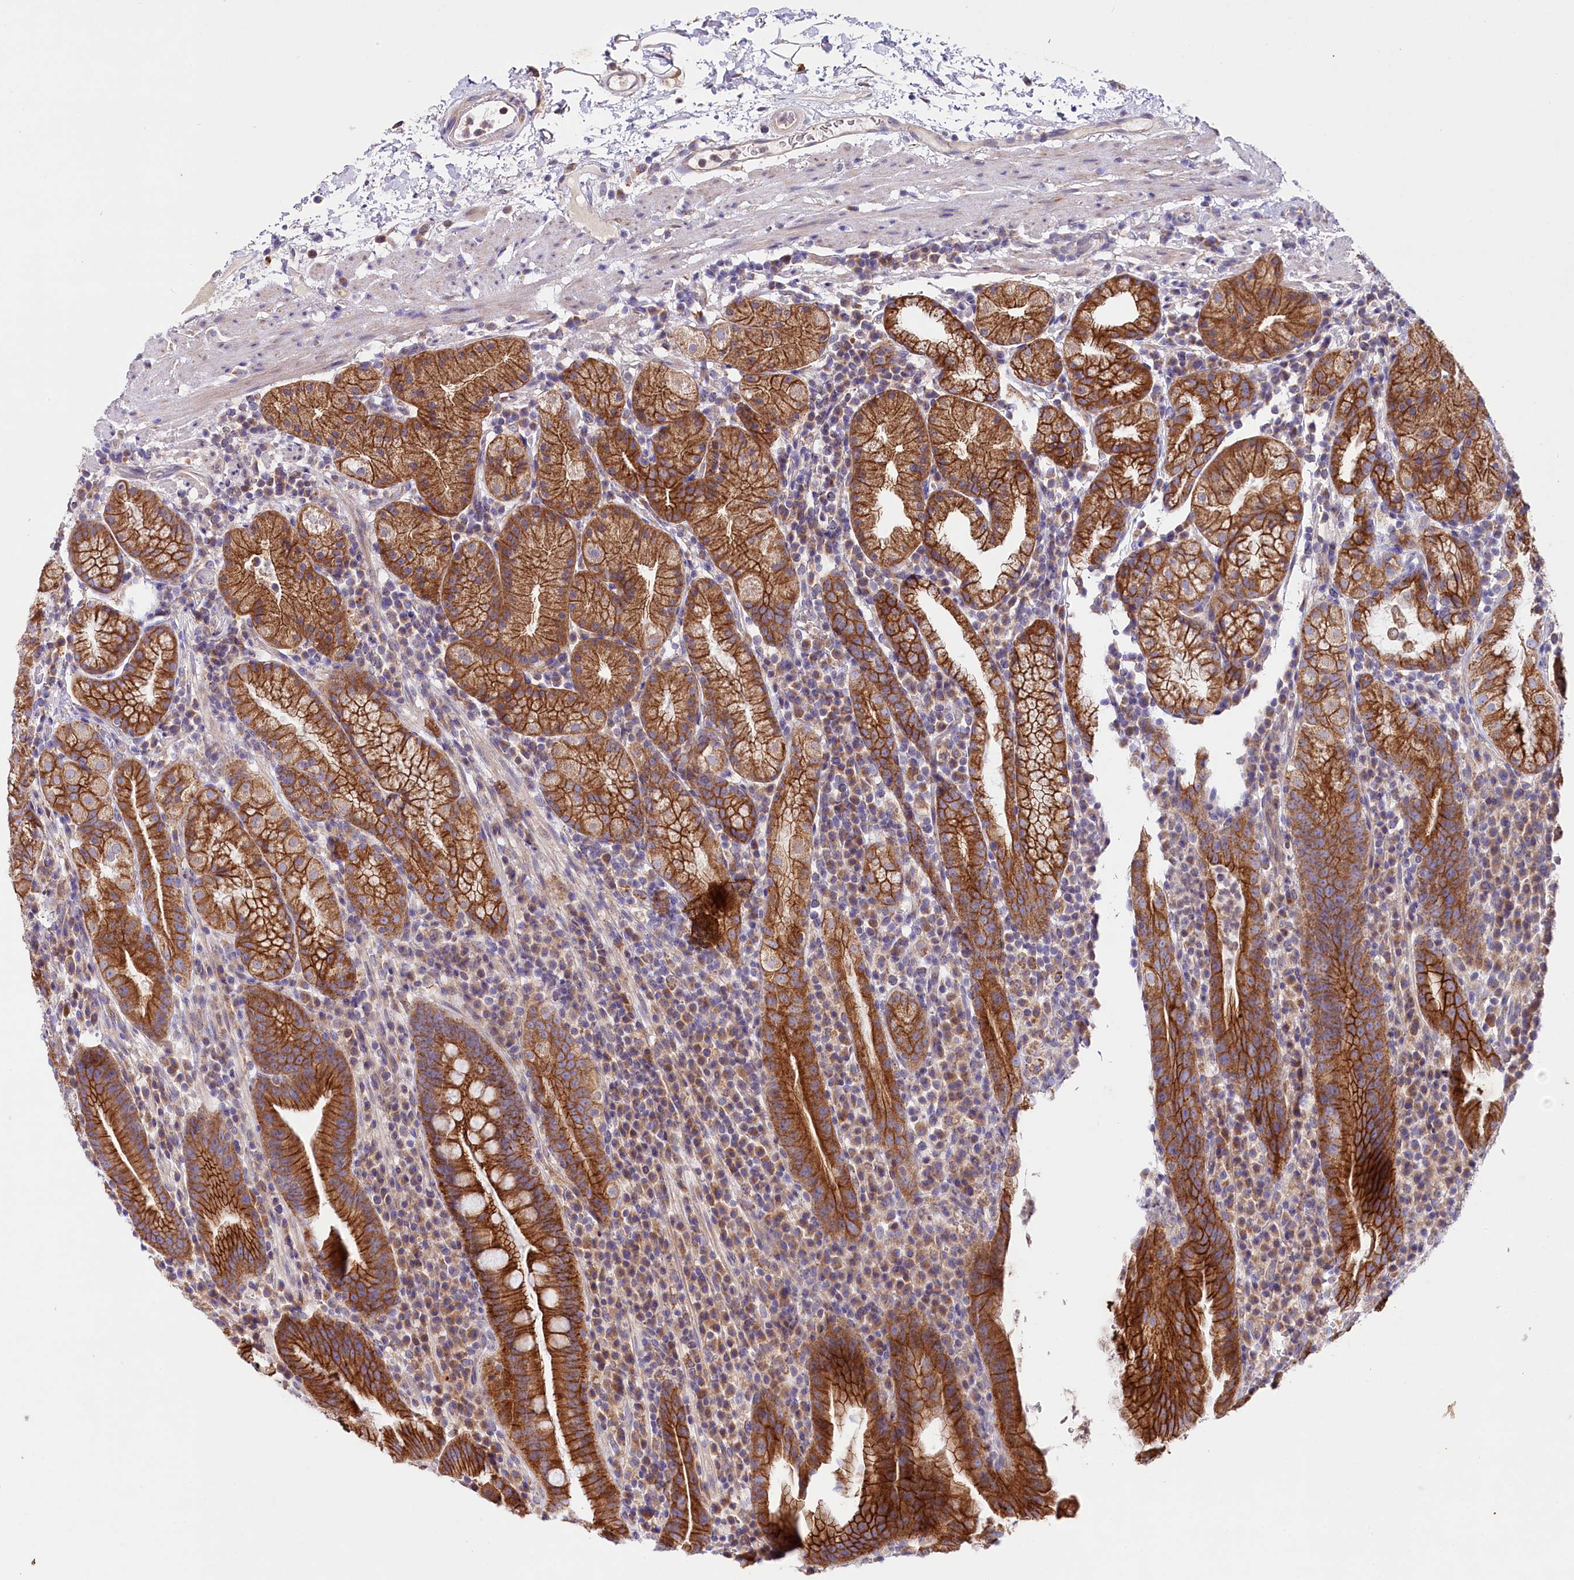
{"staining": {"intensity": "strong", "quantity": ">75%", "location": "cytoplasmic/membranous"}, "tissue": "stomach", "cell_type": "Glandular cells", "image_type": "normal", "snomed": [{"axis": "morphology", "description": "Normal tissue, NOS"}, {"axis": "morphology", "description": "Inflammation, NOS"}, {"axis": "topography", "description": "Stomach"}], "caption": "A high amount of strong cytoplasmic/membranous staining is present in approximately >75% of glandular cells in benign stomach. The staining was performed using DAB, with brown indicating positive protein expression. Nuclei are stained blue with hematoxylin.", "gene": "SACM1L", "patient": {"sex": "male", "age": 79}}